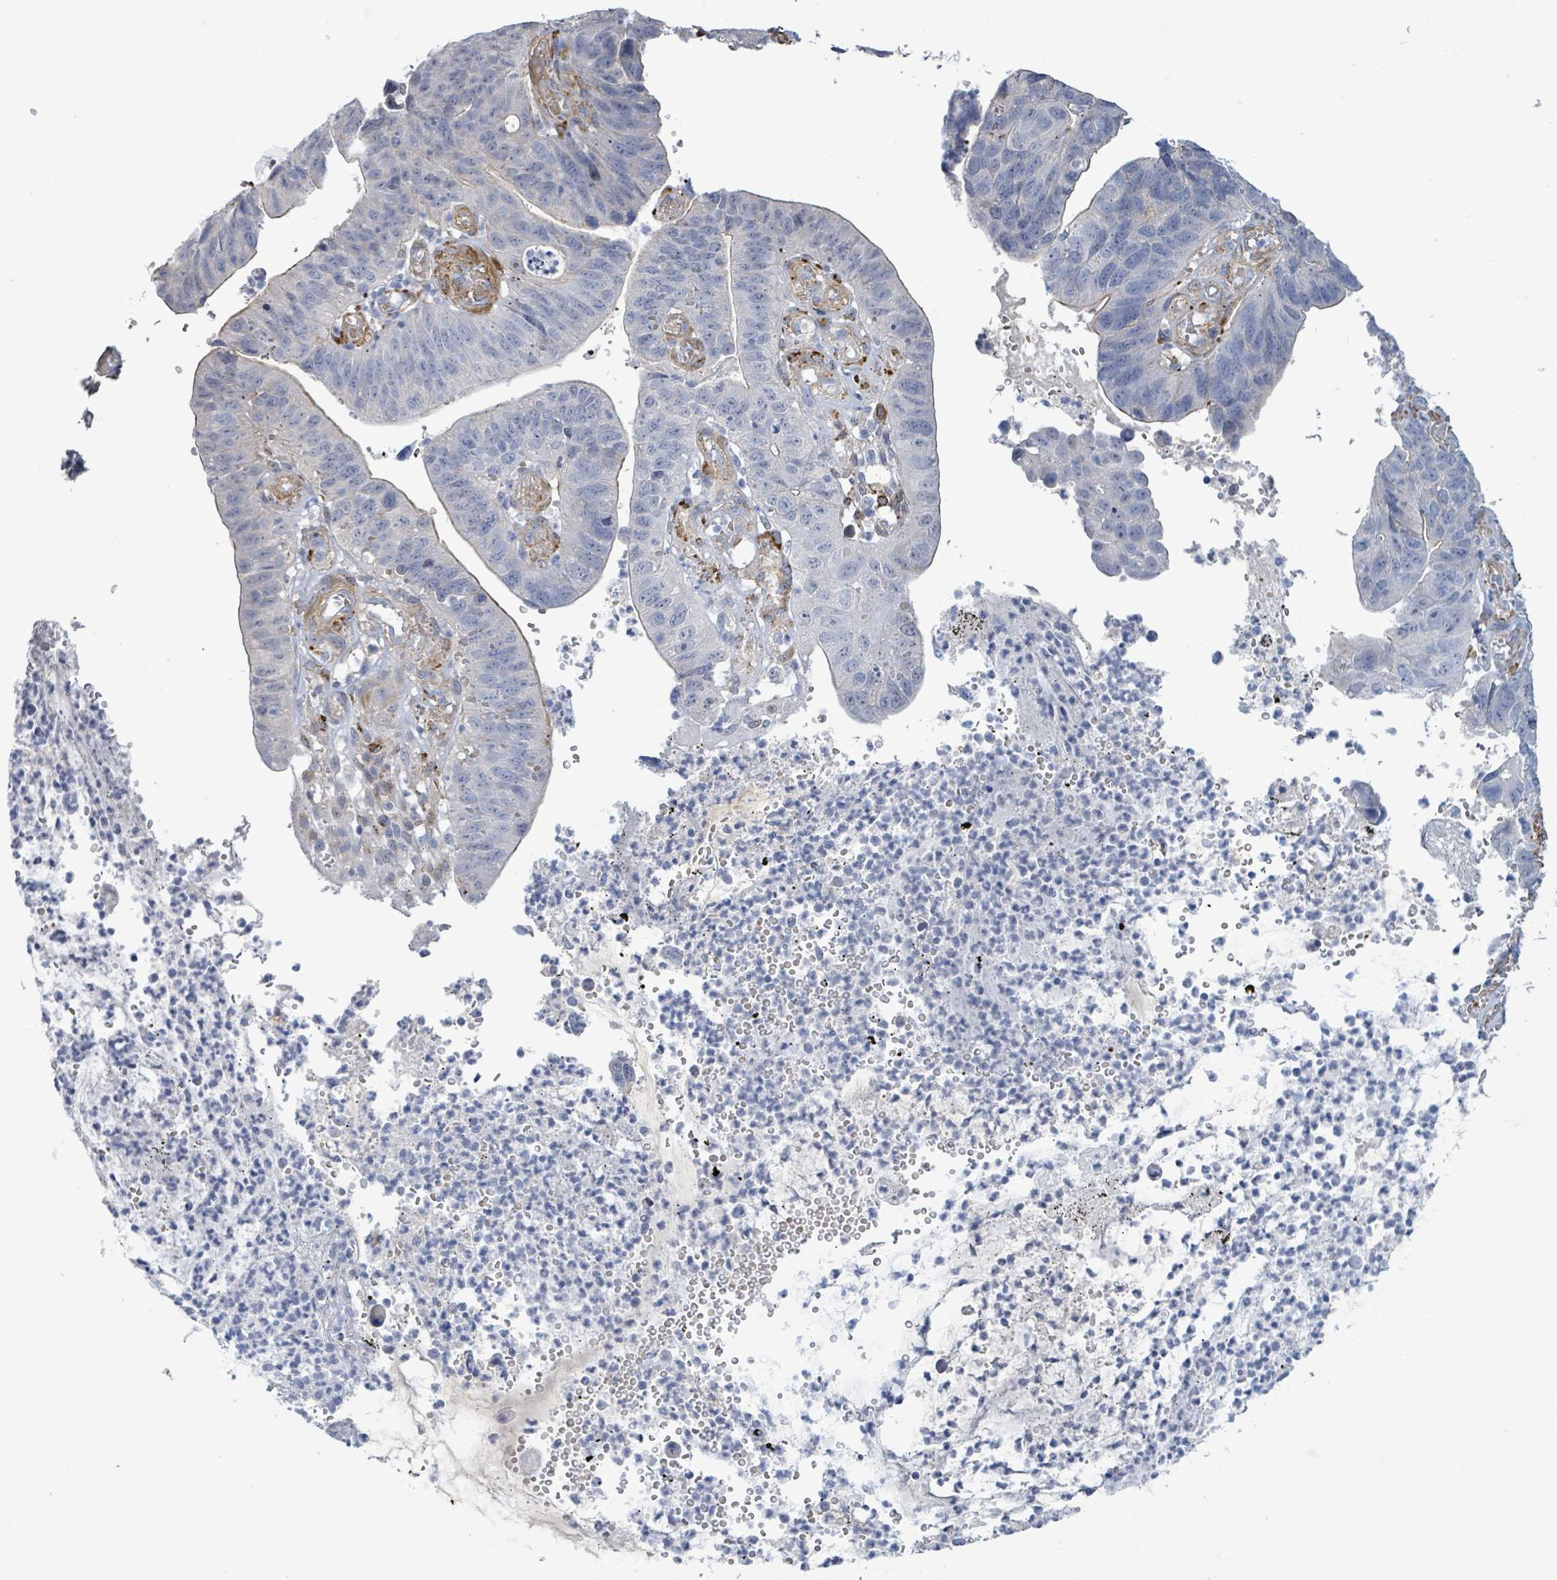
{"staining": {"intensity": "negative", "quantity": "none", "location": "none"}, "tissue": "stomach cancer", "cell_type": "Tumor cells", "image_type": "cancer", "snomed": [{"axis": "morphology", "description": "Adenocarcinoma, NOS"}, {"axis": "topography", "description": "Stomach"}], "caption": "The immunohistochemistry (IHC) image has no significant expression in tumor cells of stomach cancer tissue.", "gene": "DMRTC1B", "patient": {"sex": "male", "age": 59}}